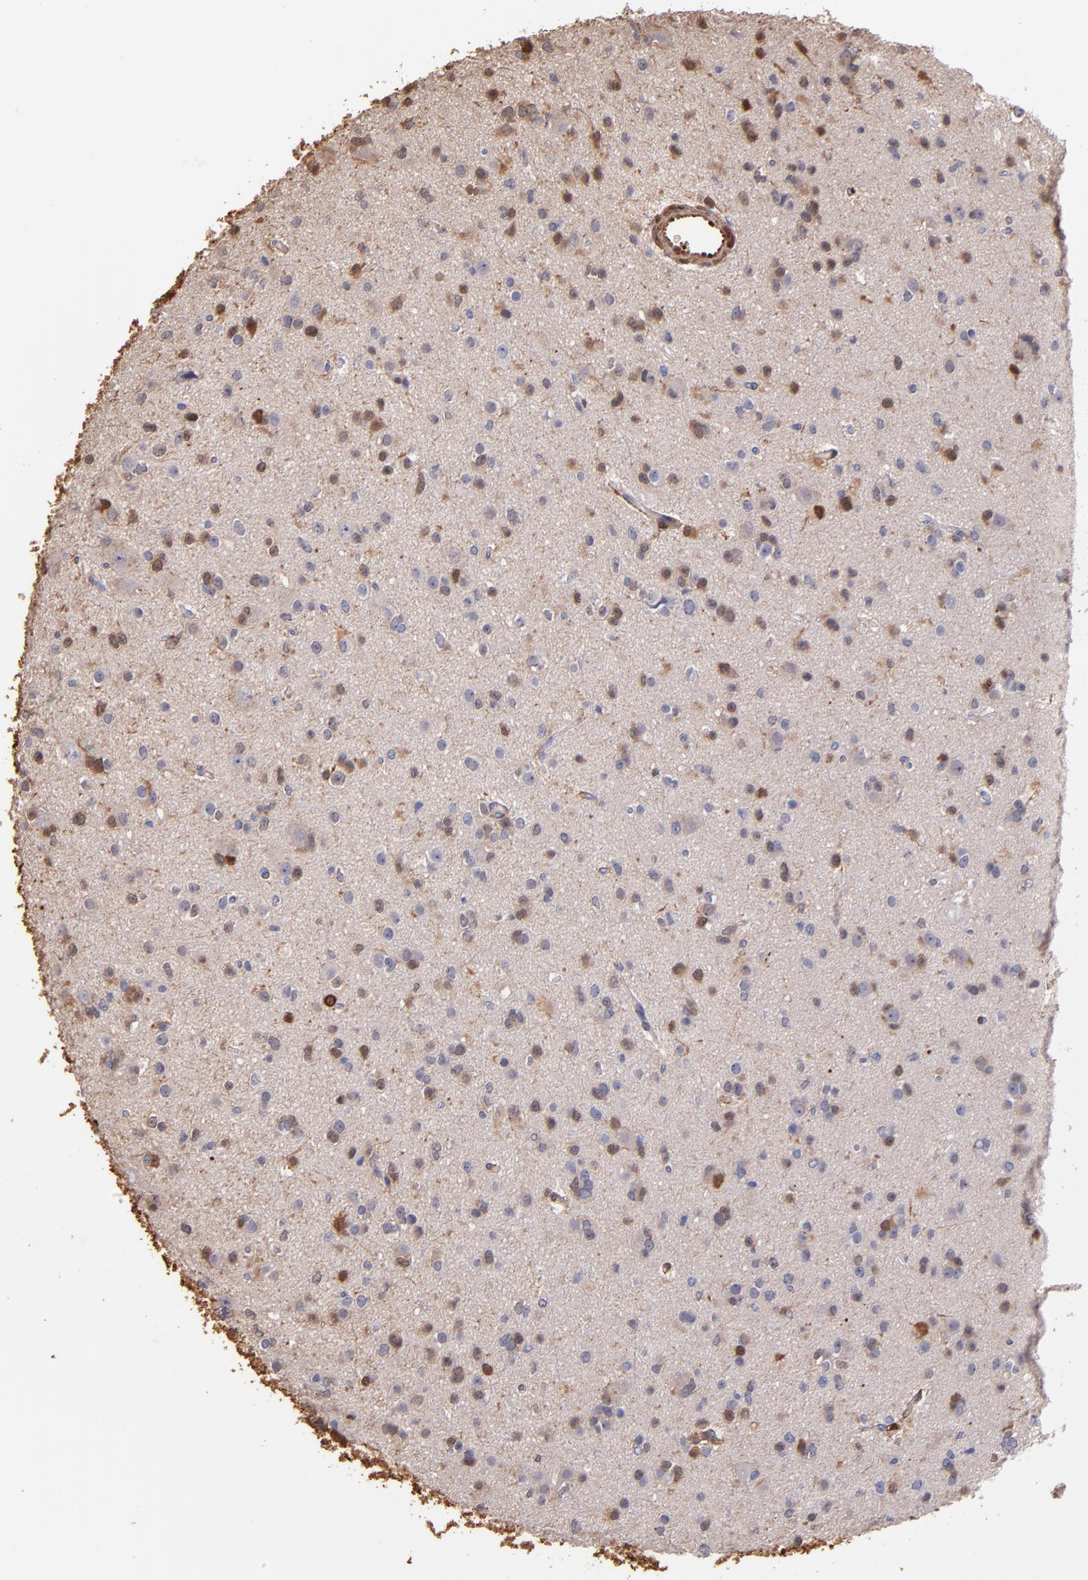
{"staining": {"intensity": "strong", "quantity": "<25%", "location": "cytoplasmic/membranous,nuclear"}, "tissue": "glioma", "cell_type": "Tumor cells", "image_type": "cancer", "snomed": [{"axis": "morphology", "description": "Glioma, malignant, Low grade"}, {"axis": "topography", "description": "Brain"}], "caption": "Strong cytoplasmic/membranous and nuclear positivity is appreciated in approximately <25% of tumor cells in malignant low-grade glioma.", "gene": "S100A6", "patient": {"sex": "male", "age": 42}}